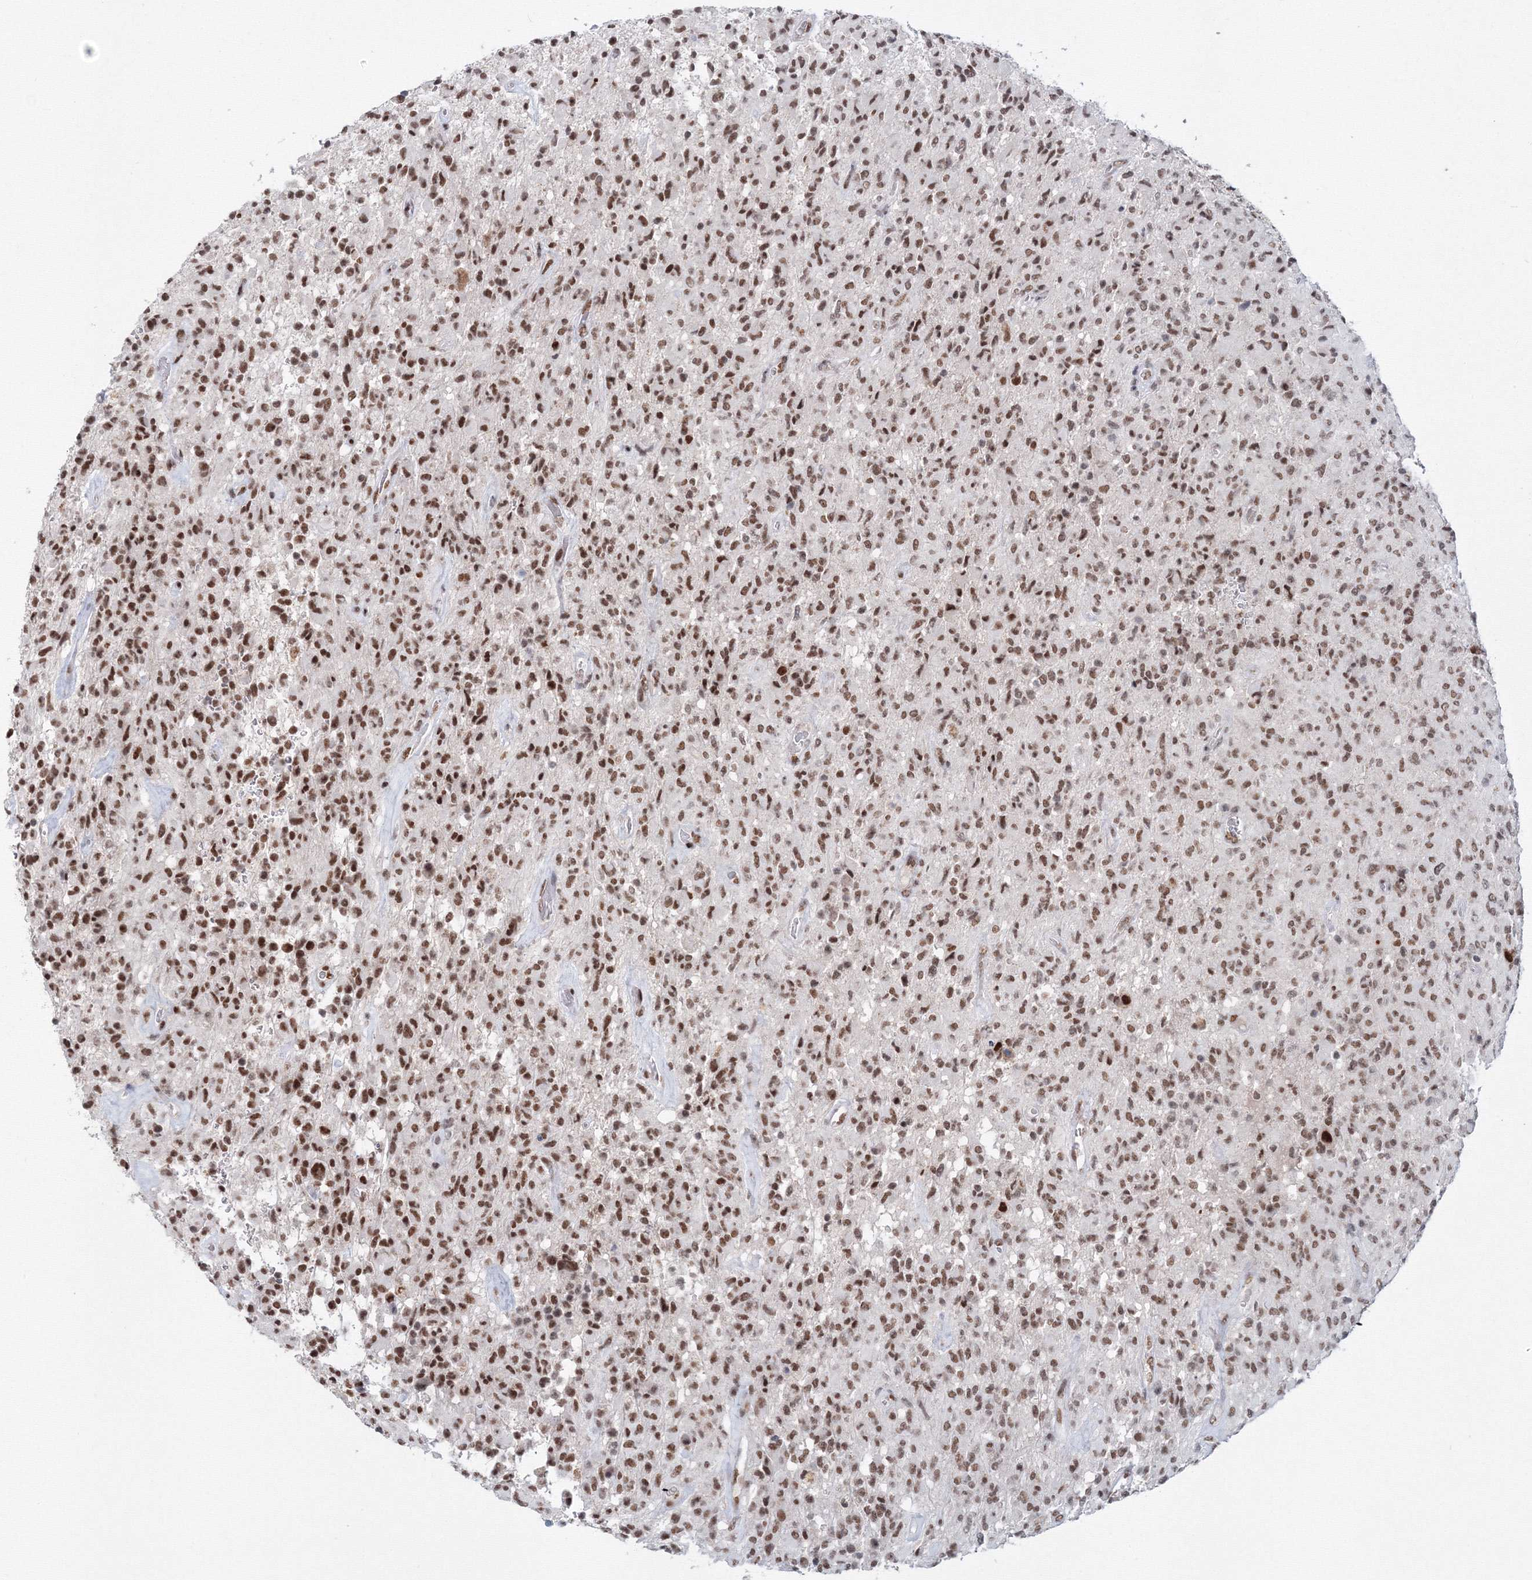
{"staining": {"intensity": "moderate", "quantity": ">75%", "location": "nuclear"}, "tissue": "glioma", "cell_type": "Tumor cells", "image_type": "cancer", "snomed": [{"axis": "morphology", "description": "Glioma, malignant, High grade"}, {"axis": "topography", "description": "Brain"}], "caption": "Tumor cells exhibit medium levels of moderate nuclear staining in approximately >75% of cells in human glioma. (brown staining indicates protein expression, while blue staining denotes nuclei).", "gene": "SF3B6", "patient": {"sex": "female", "age": 57}}